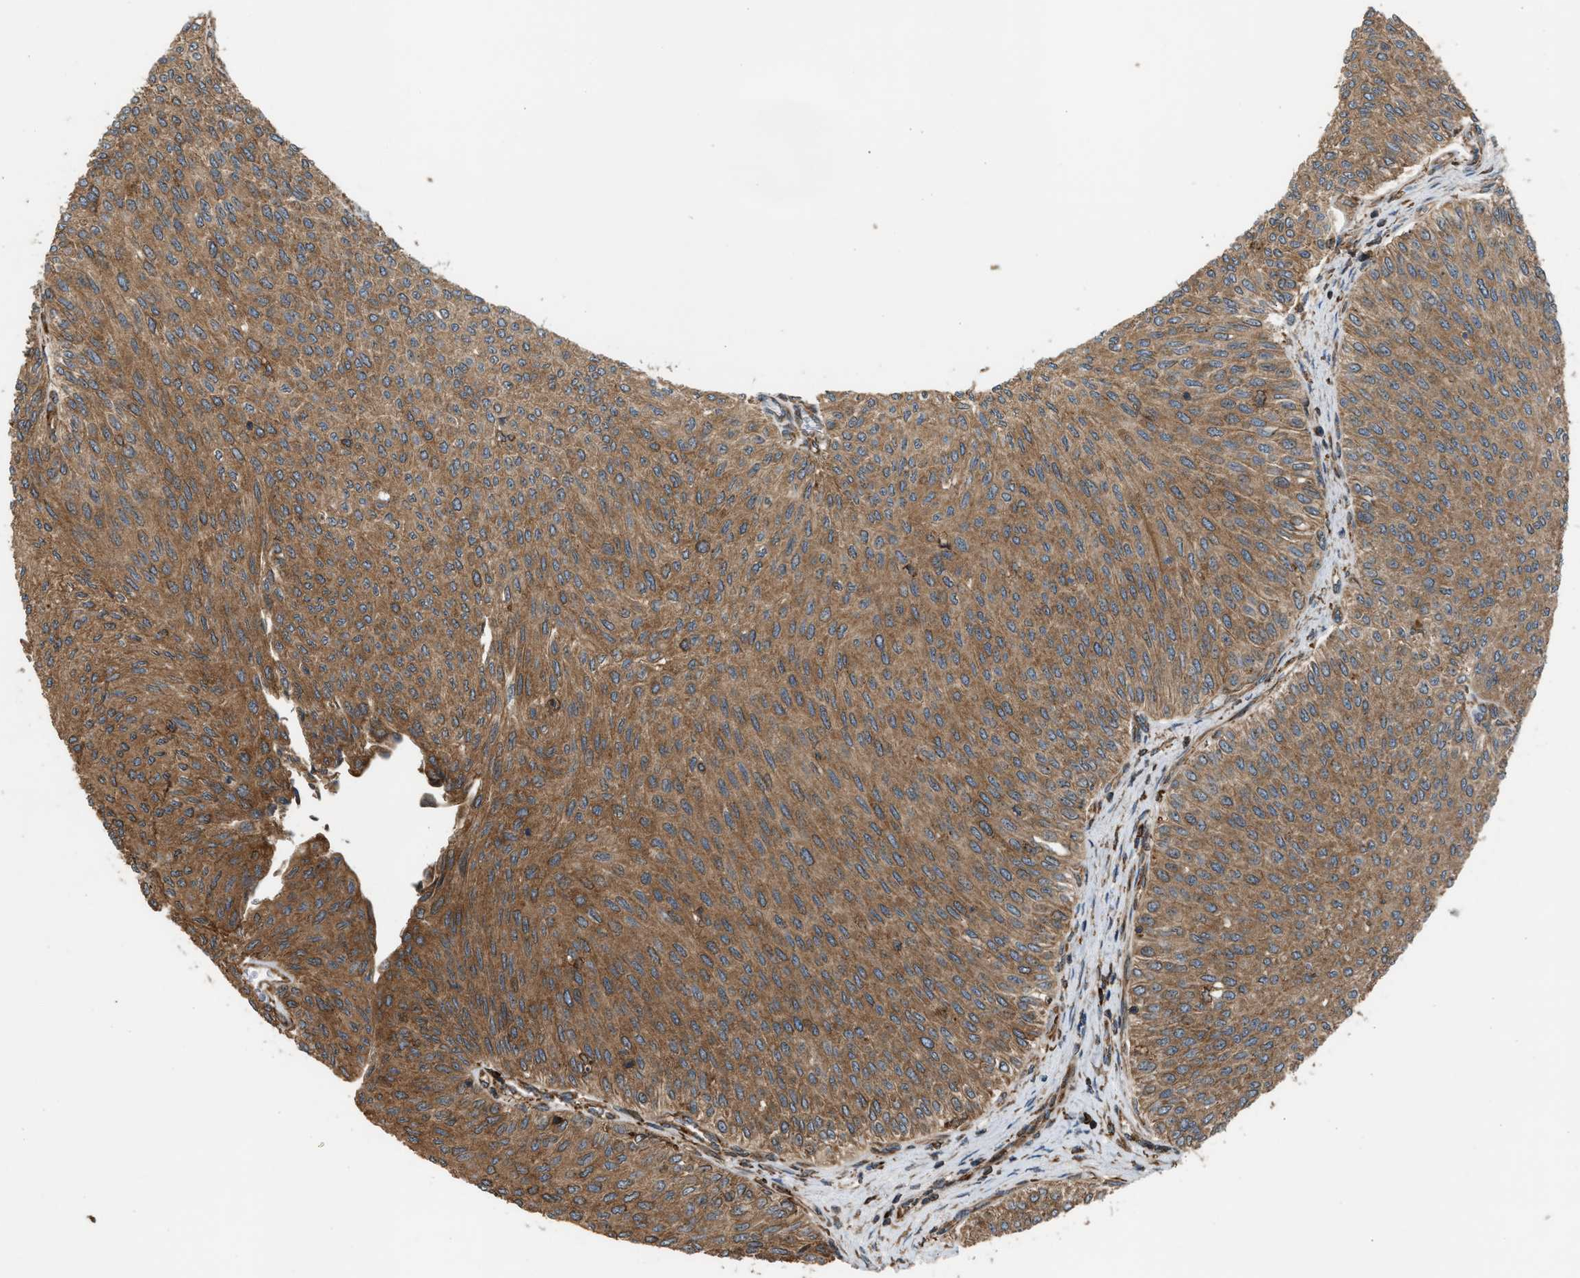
{"staining": {"intensity": "moderate", "quantity": ">75%", "location": "cytoplasmic/membranous"}, "tissue": "urothelial cancer", "cell_type": "Tumor cells", "image_type": "cancer", "snomed": [{"axis": "morphology", "description": "Urothelial carcinoma, Low grade"}, {"axis": "topography", "description": "Urinary bladder"}], "caption": "Low-grade urothelial carcinoma was stained to show a protein in brown. There is medium levels of moderate cytoplasmic/membranous positivity in approximately >75% of tumor cells.", "gene": "BAIAP2L1", "patient": {"sex": "male", "age": 78}}